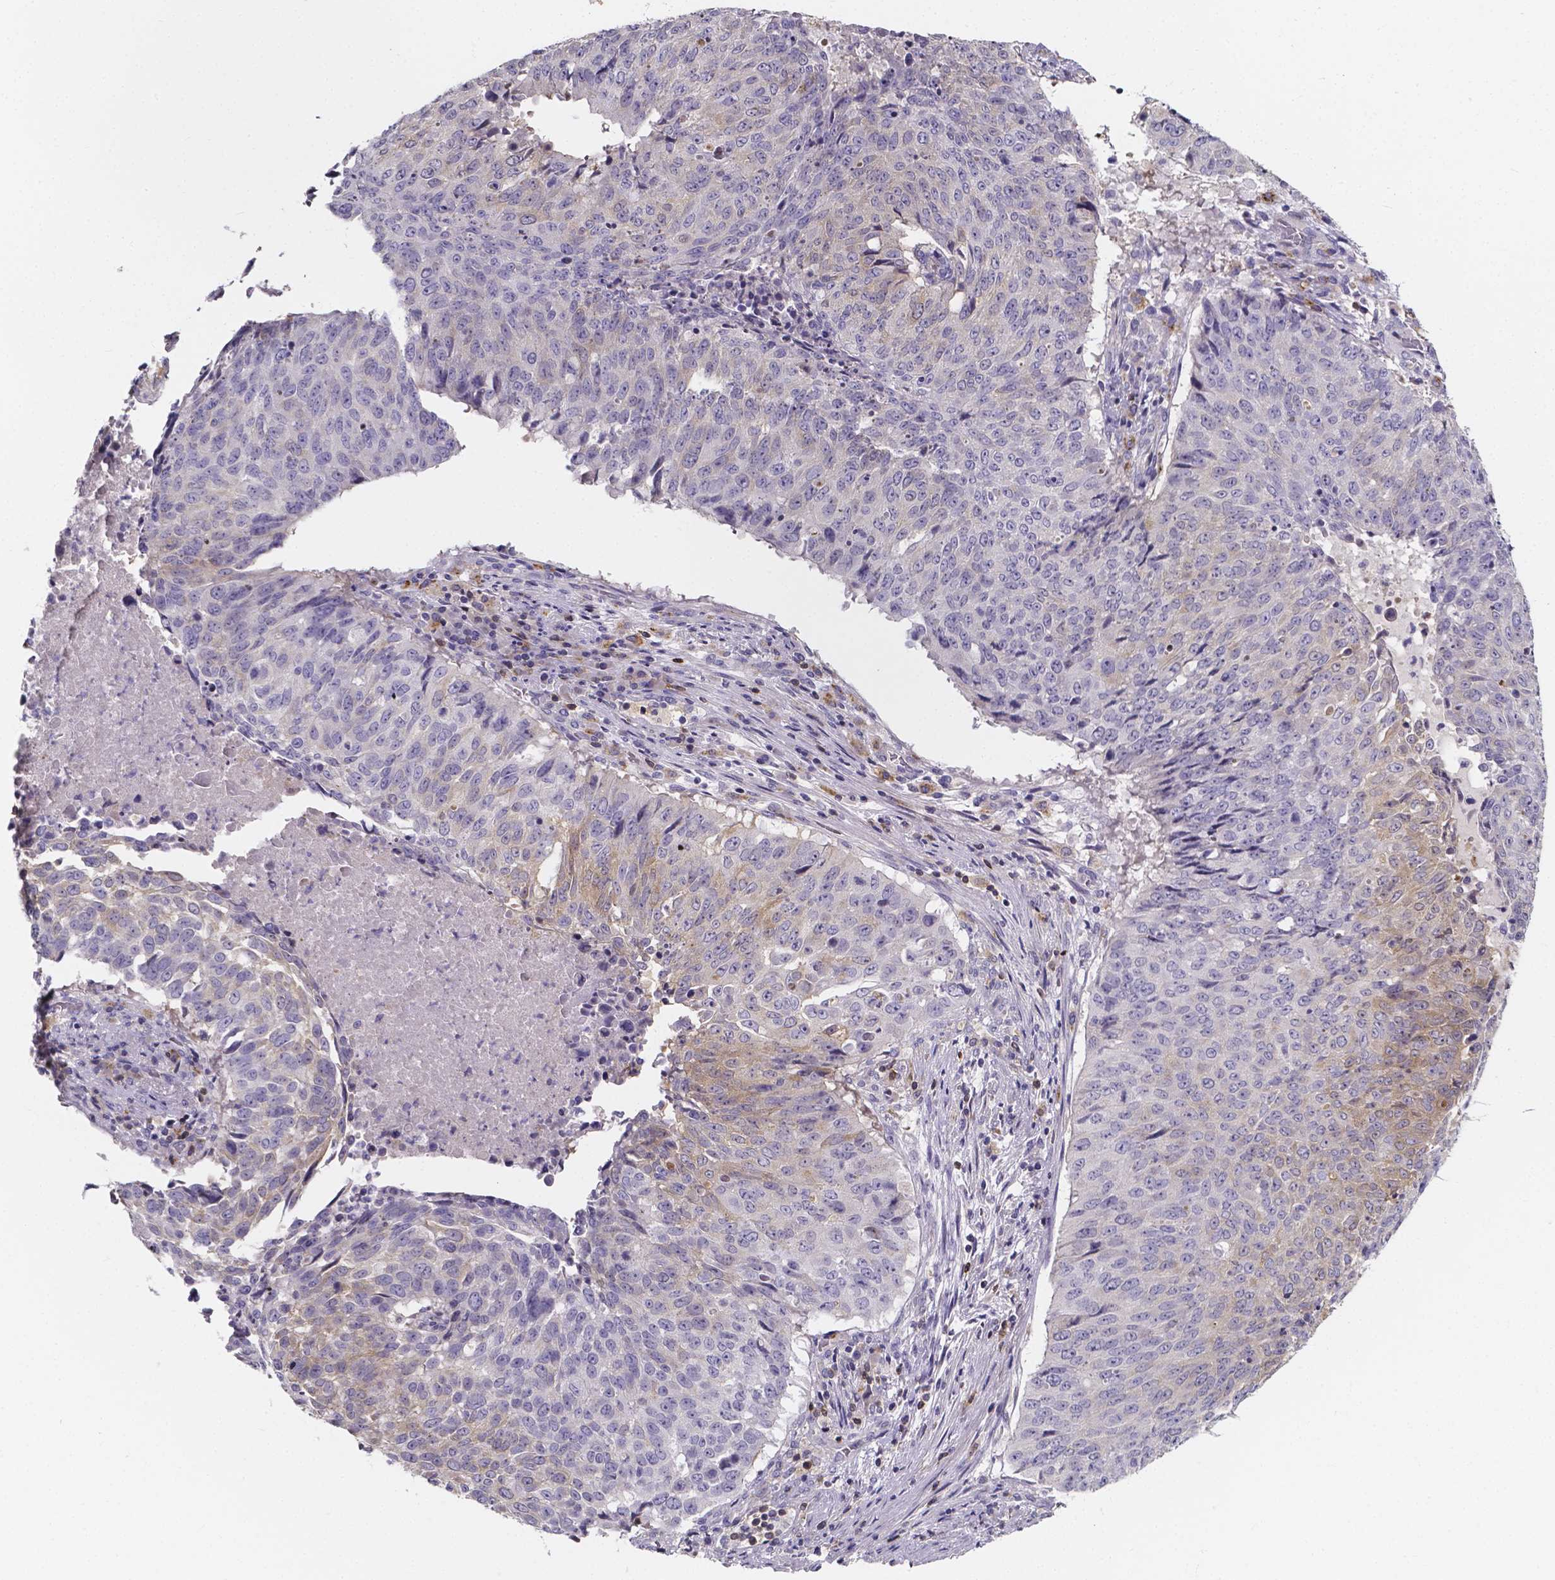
{"staining": {"intensity": "weak", "quantity": "<25%", "location": "cytoplasmic/membranous"}, "tissue": "lung cancer", "cell_type": "Tumor cells", "image_type": "cancer", "snomed": [{"axis": "morphology", "description": "Normal tissue, NOS"}, {"axis": "morphology", "description": "Squamous cell carcinoma, NOS"}, {"axis": "topography", "description": "Bronchus"}, {"axis": "topography", "description": "Lung"}], "caption": "Lung cancer was stained to show a protein in brown. There is no significant staining in tumor cells.", "gene": "THEMIS", "patient": {"sex": "male", "age": 64}}